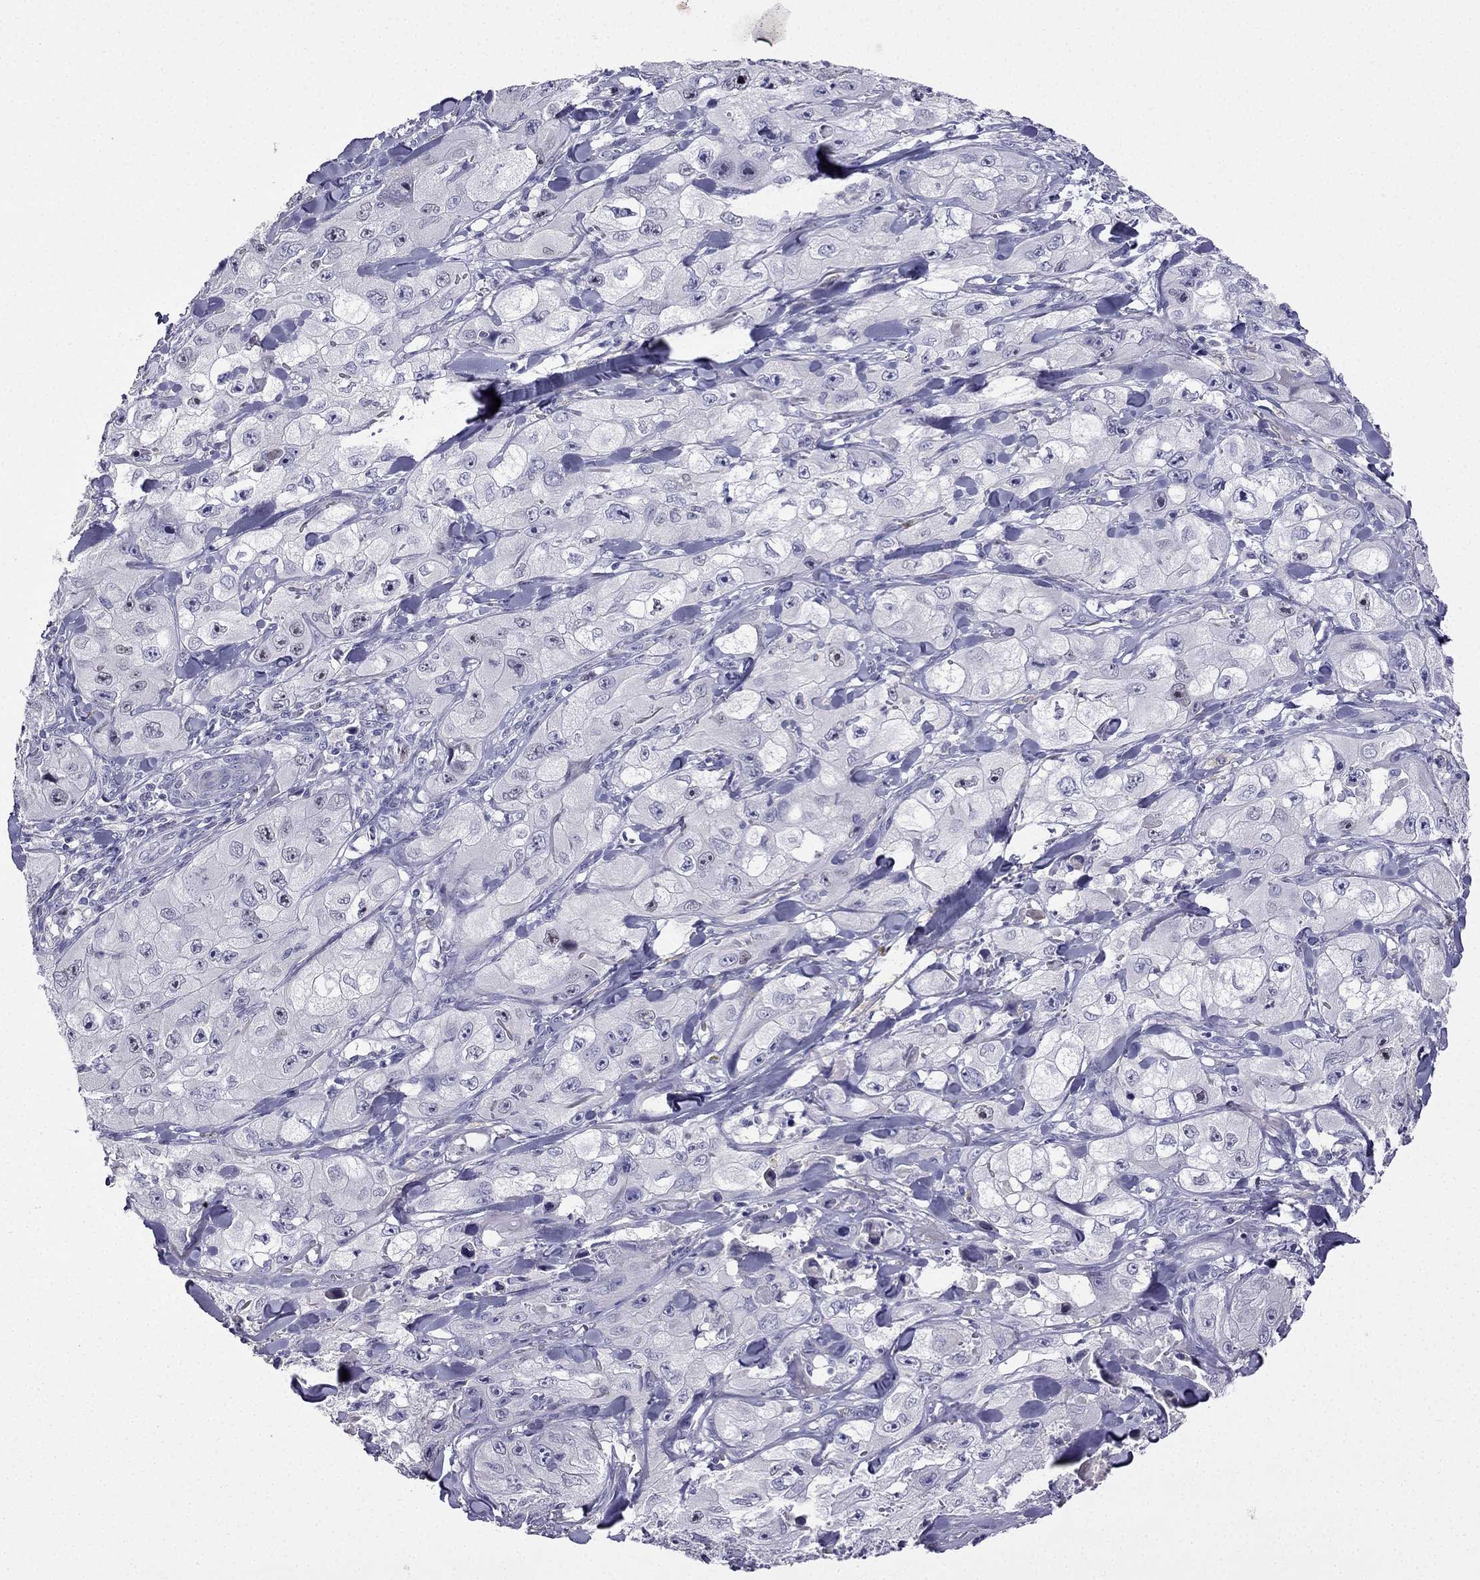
{"staining": {"intensity": "negative", "quantity": "none", "location": "none"}, "tissue": "skin cancer", "cell_type": "Tumor cells", "image_type": "cancer", "snomed": [{"axis": "morphology", "description": "Squamous cell carcinoma, NOS"}, {"axis": "topography", "description": "Skin"}, {"axis": "topography", "description": "Subcutis"}], "caption": "High power microscopy micrograph of an immunohistochemistry (IHC) micrograph of squamous cell carcinoma (skin), revealing no significant staining in tumor cells.", "gene": "UHRF1", "patient": {"sex": "male", "age": 73}}